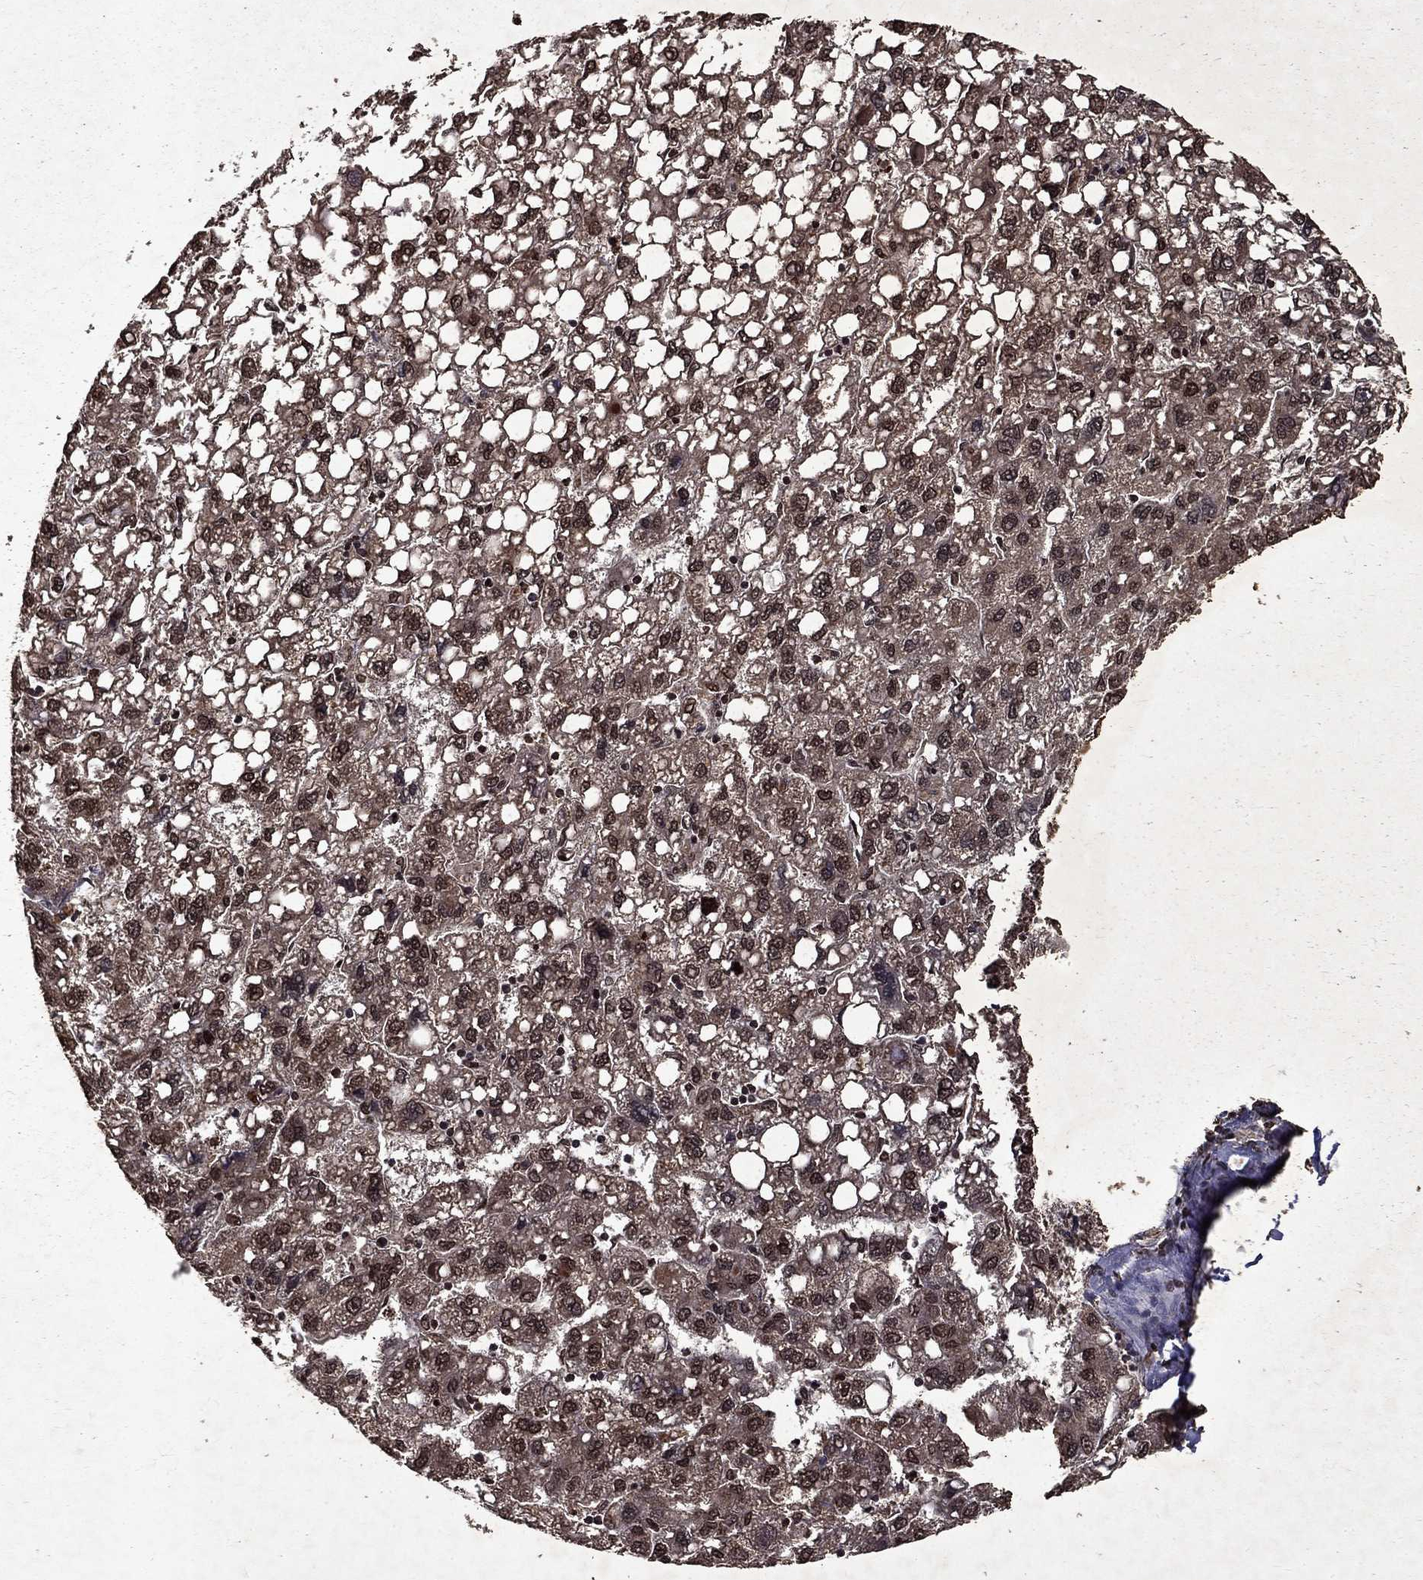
{"staining": {"intensity": "moderate", "quantity": ">75%", "location": "cytoplasmic/membranous,nuclear"}, "tissue": "liver cancer", "cell_type": "Tumor cells", "image_type": "cancer", "snomed": [{"axis": "morphology", "description": "Carcinoma, Hepatocellular, NOS"}, {"axis": "topography", "description": "Liver"}], "caption": "Moderate cytoplasmic/membranous and nuclear positivity for a protein is identified in about >75% of tumor cells of liver cancer using immunohistochemistry (IHC).", "gene": "PIN4", "patient": {"sex": "female", "age": 82}}